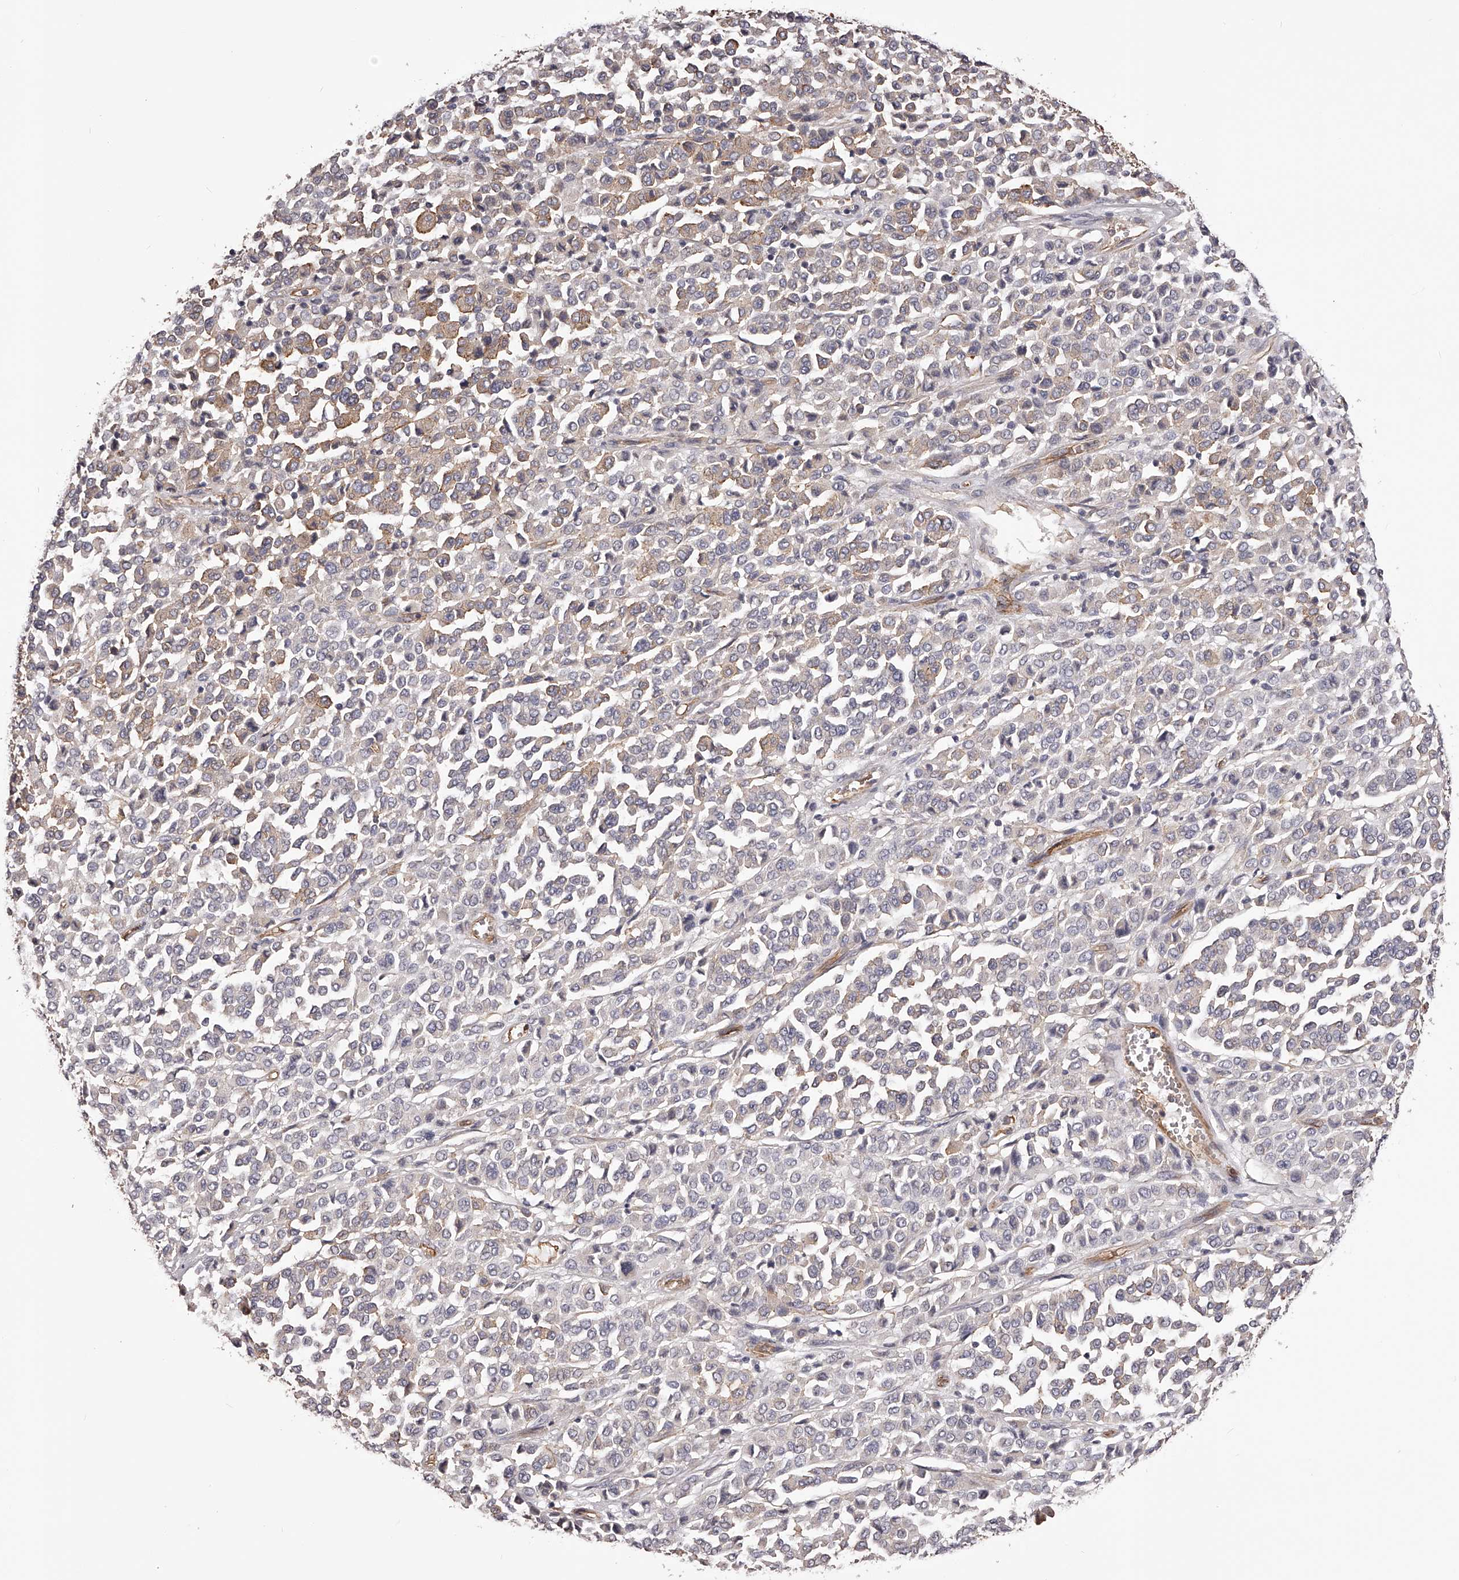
{"staining": {"intensity": "weak", "quantity": "<25%", "location": "cytoplasmic/membranous"}, "tissue": "melanoma", "cell_type": "Tumor cells", "image_type": "cancer", "snomed": [{"axis": "morphology", "description": "Malignant melanoma, Metastatic site"}, {"axis": "topography", "description": "Pancreas"}], "caption": "IHC of melanoma exhibits no expression in tumor cells.", "gene": "LTV1", "patient": {"sex": "female", "age": 30}}